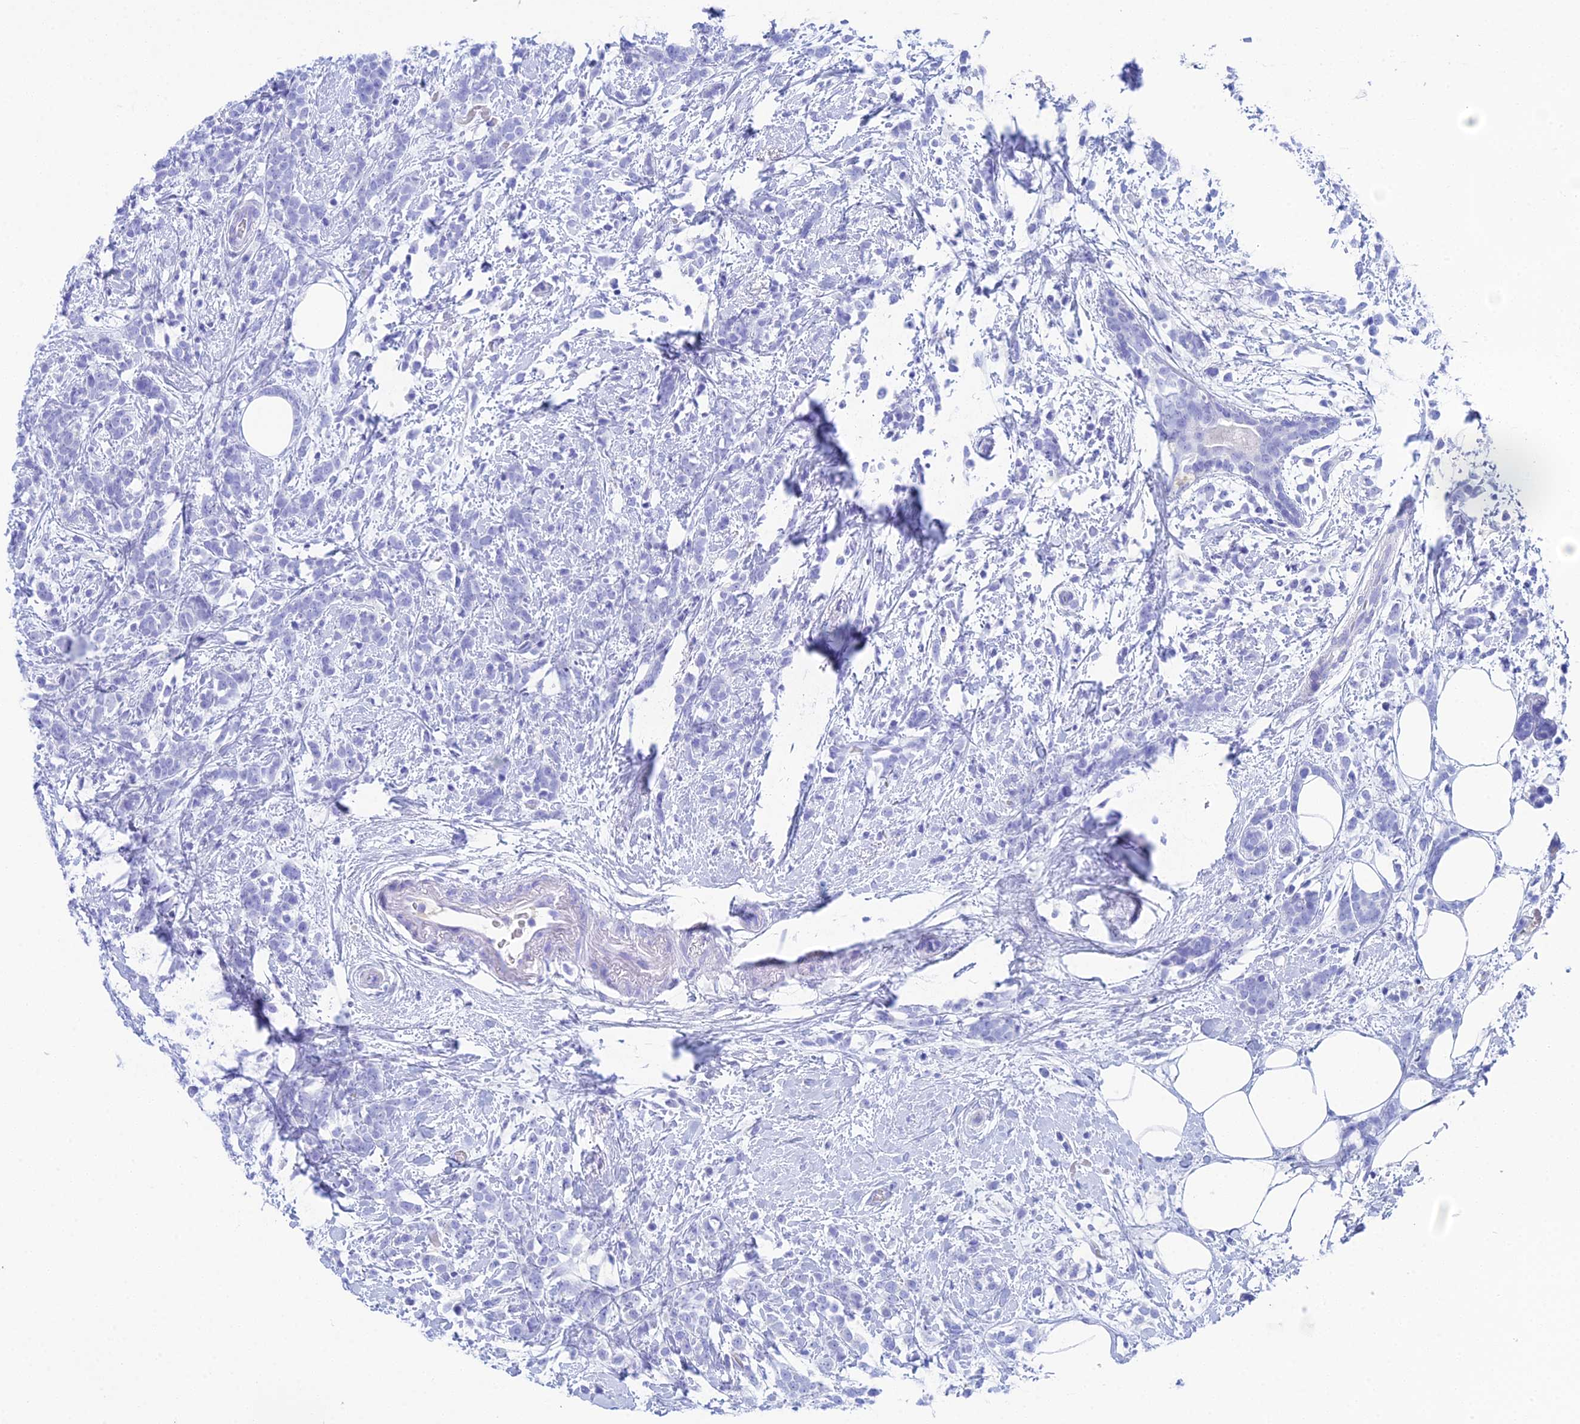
{"staining": {"intensity": "negative", "quantity": "none", "location": "none"}, "tissue": "breast cancer", "cell_type": "Tumor cells", "image_type": "cancer", "snomed": [{"axis": "morphology", "description": "Lobular carcinoma"}, {"axis": "topography", "description": "Breast"}], "caption": "The IHC photomicrograph has no significant positivity in tumor cells of breast cancer (lobular carcinoma) tissue. (DAB (3,3'-diaminobenzidine) IHC visualized using brightfield microscopy, high magnification).", "gene": "REG1A", "patient": {"sex": "female", "age": 58}}